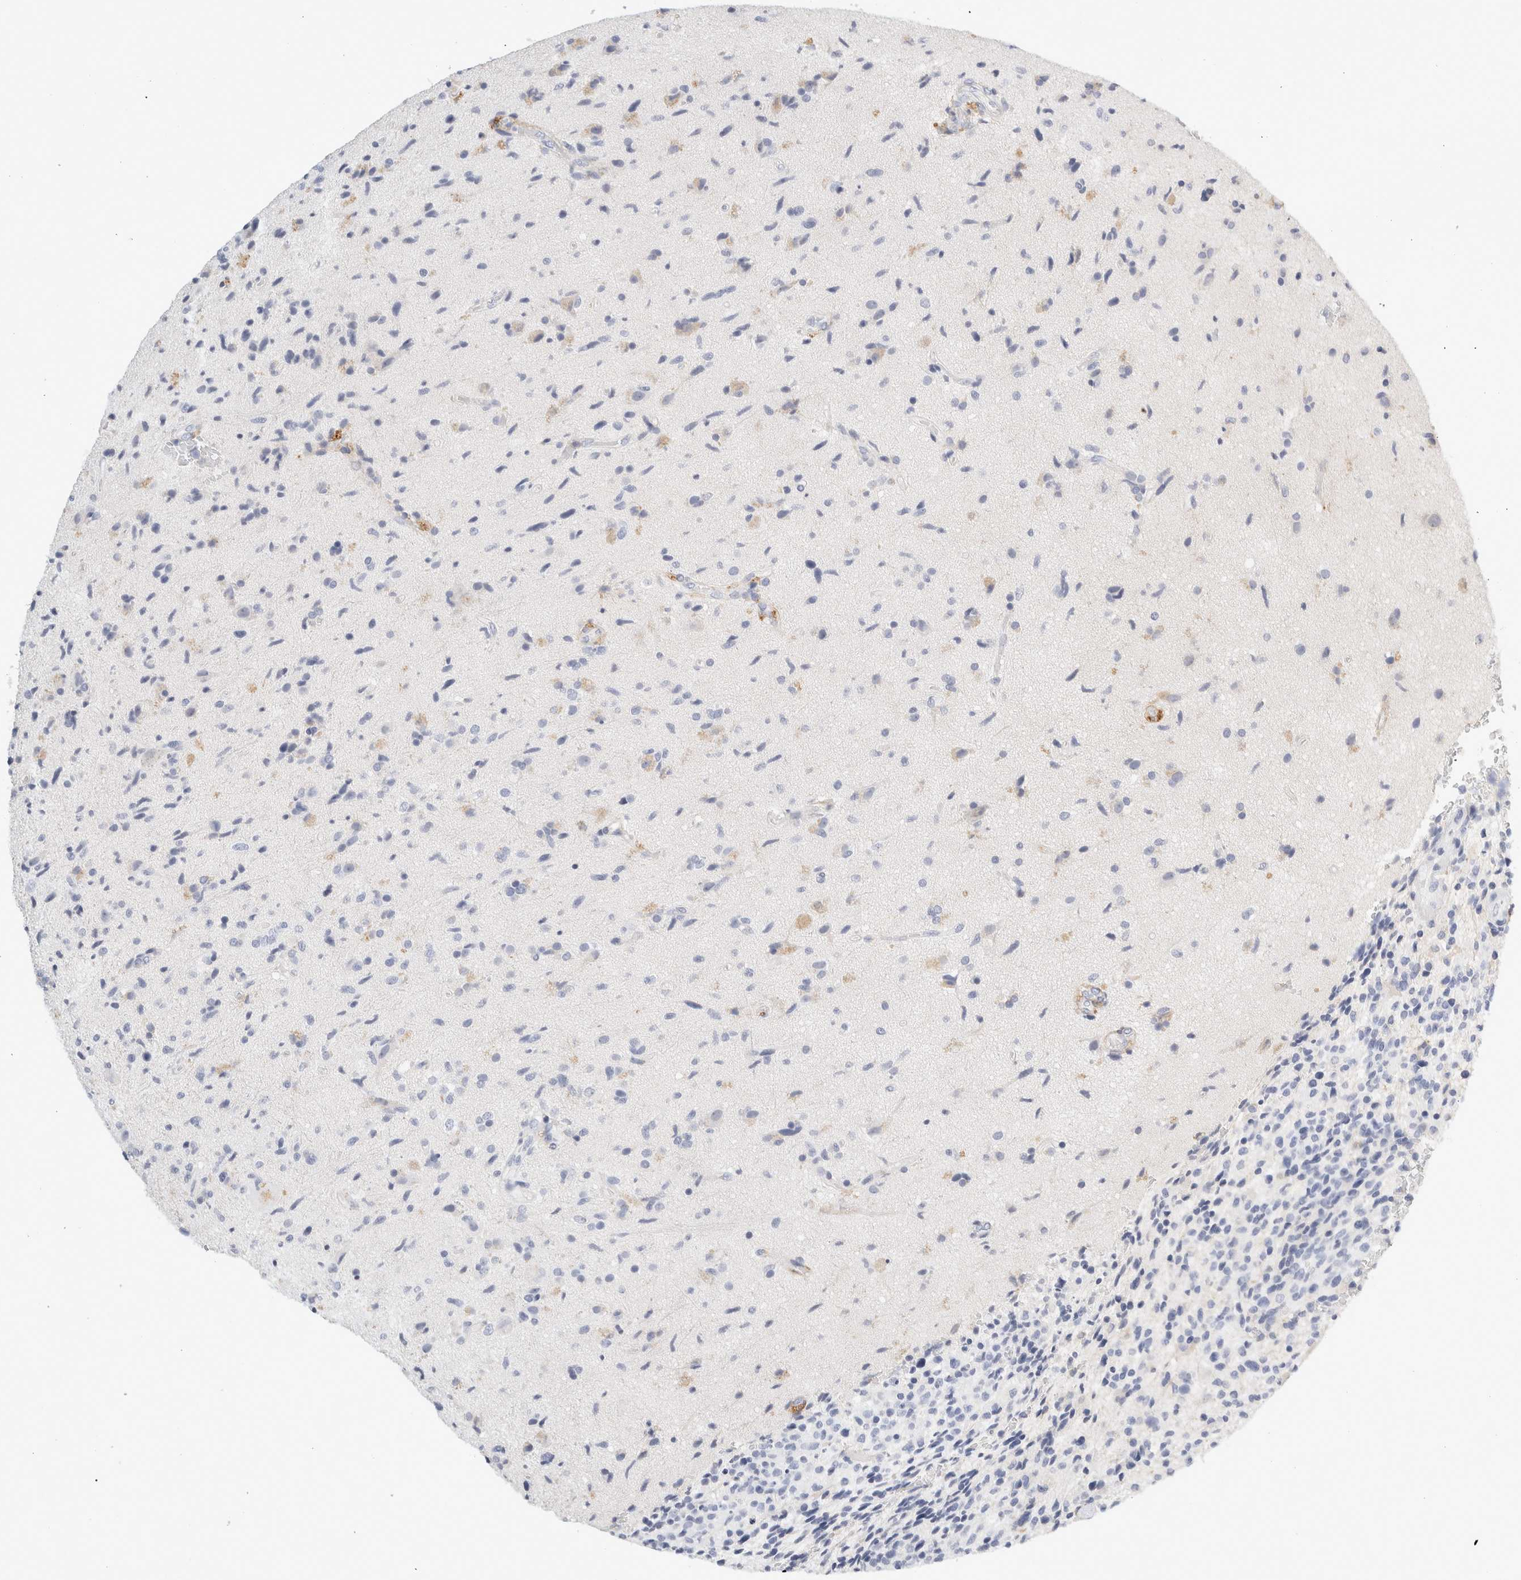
{"staining": {"intensity": "negative", "quantity": "none", "location": "none"}, "tissue": "glioma", "cell_type": "Tumor cells", "image_type": "cancer", "snomed": [{"axis": "morphology", "description": "Glioma, malignant, High grade"}, {"axis": "topography", "description": "Brain"}], "caption": "Histopathology image shows no protein positivity in tumor cells of glioma tissue.", "gene": "FGL2", "patient": {"sex": "male", "age": 72}}